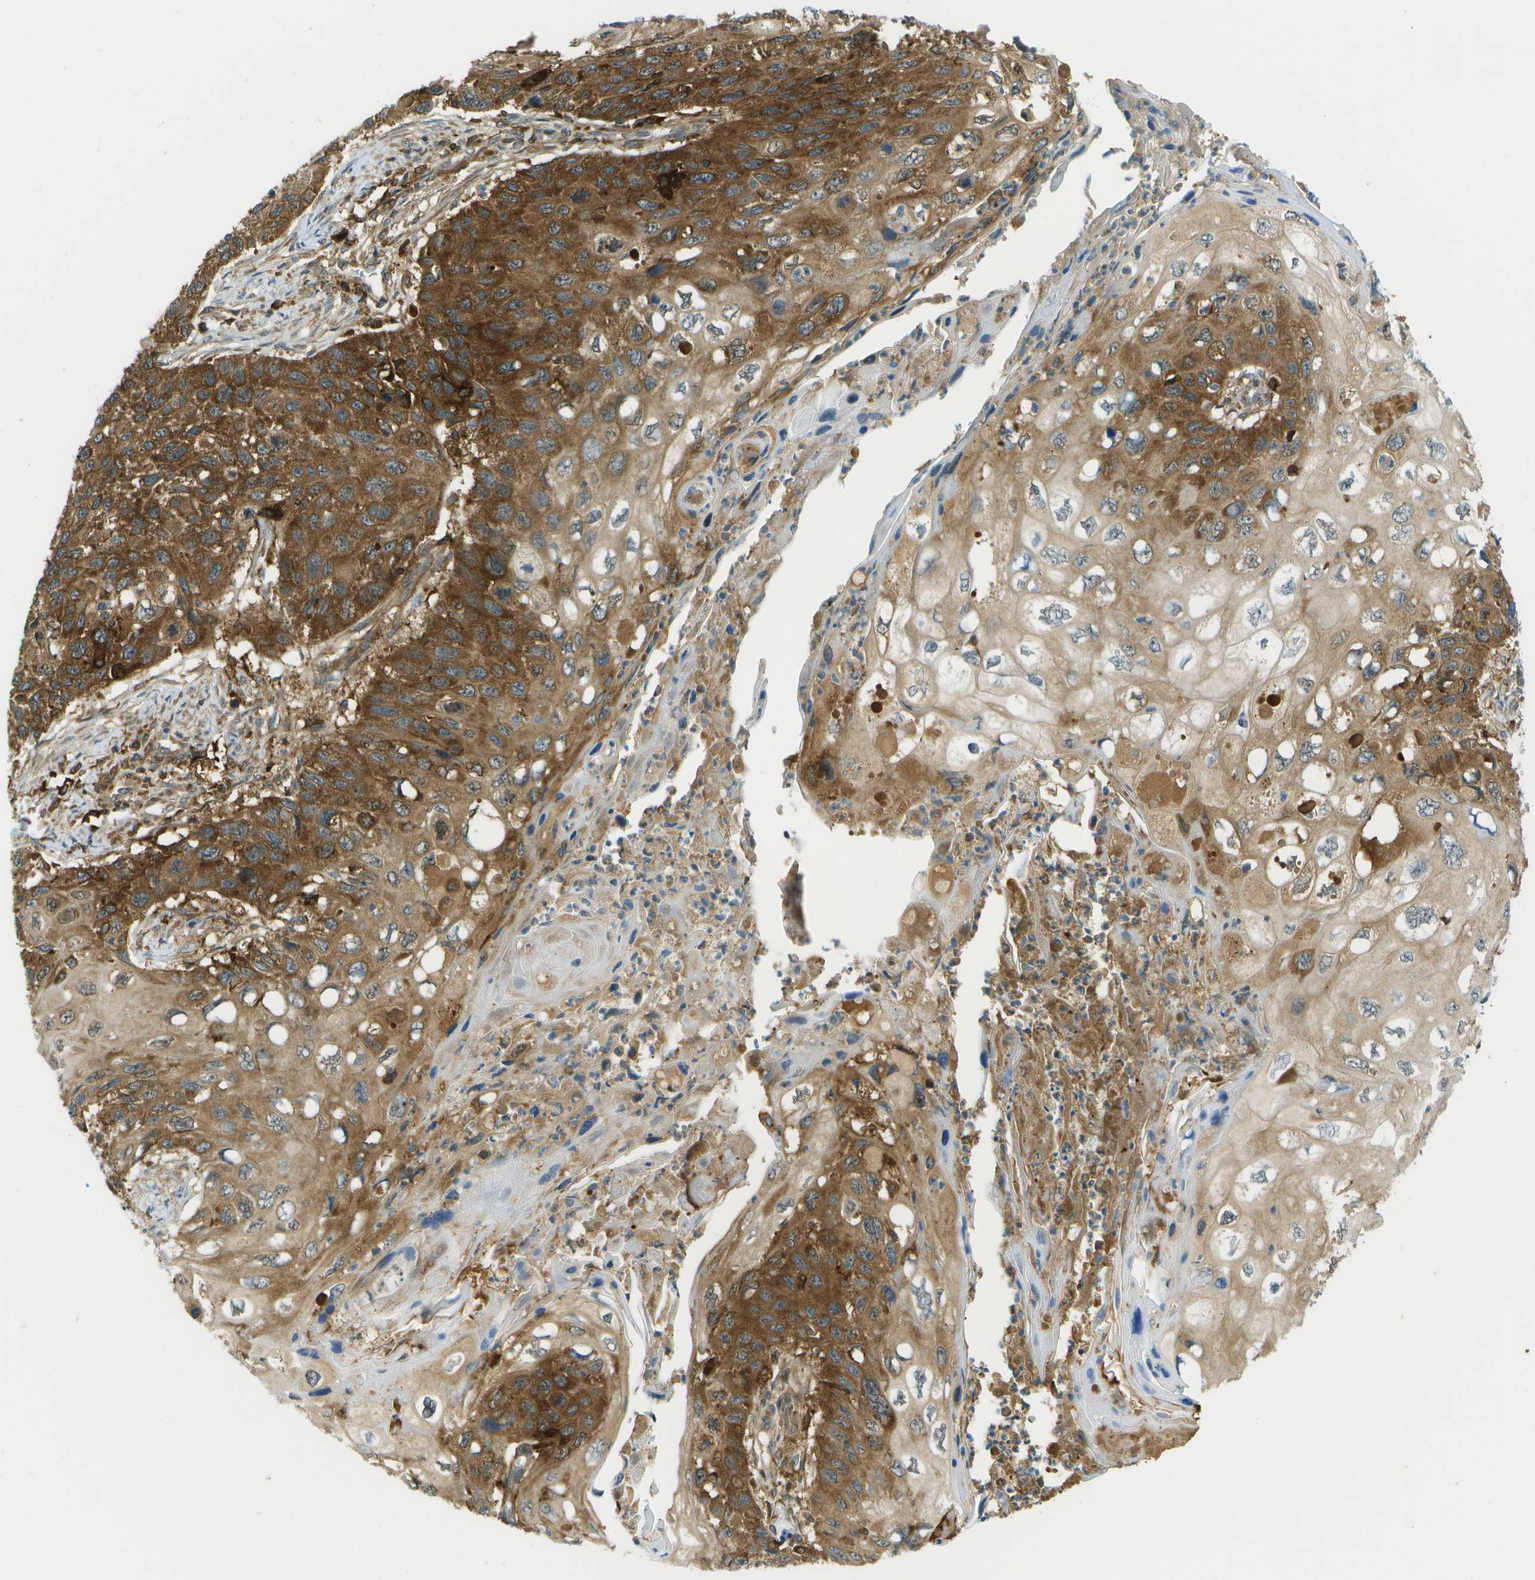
{"staining": {"intensity": "moderate", "quantity": ">75%", "location": "cytoplasmic/membranous"}, "tissue": "cervical cancer", "cell_type": "Tumor cells", "image_type": "cancer", "snomed": [{"axis": "morphology", "description": "Squamous cell carcinoma, NOS"}, {"axis": "topography", "description": "Cervix"}], "caption": "Immunohistochemistry (IHC) of human cervical squamous cell carcinoma displays medium levels of moderate cytoplasmic/membranous positivity in approximately >75% of tumor cells.", "gene": "TMTC1", "patient": {"sex": "female", "age": 70}}